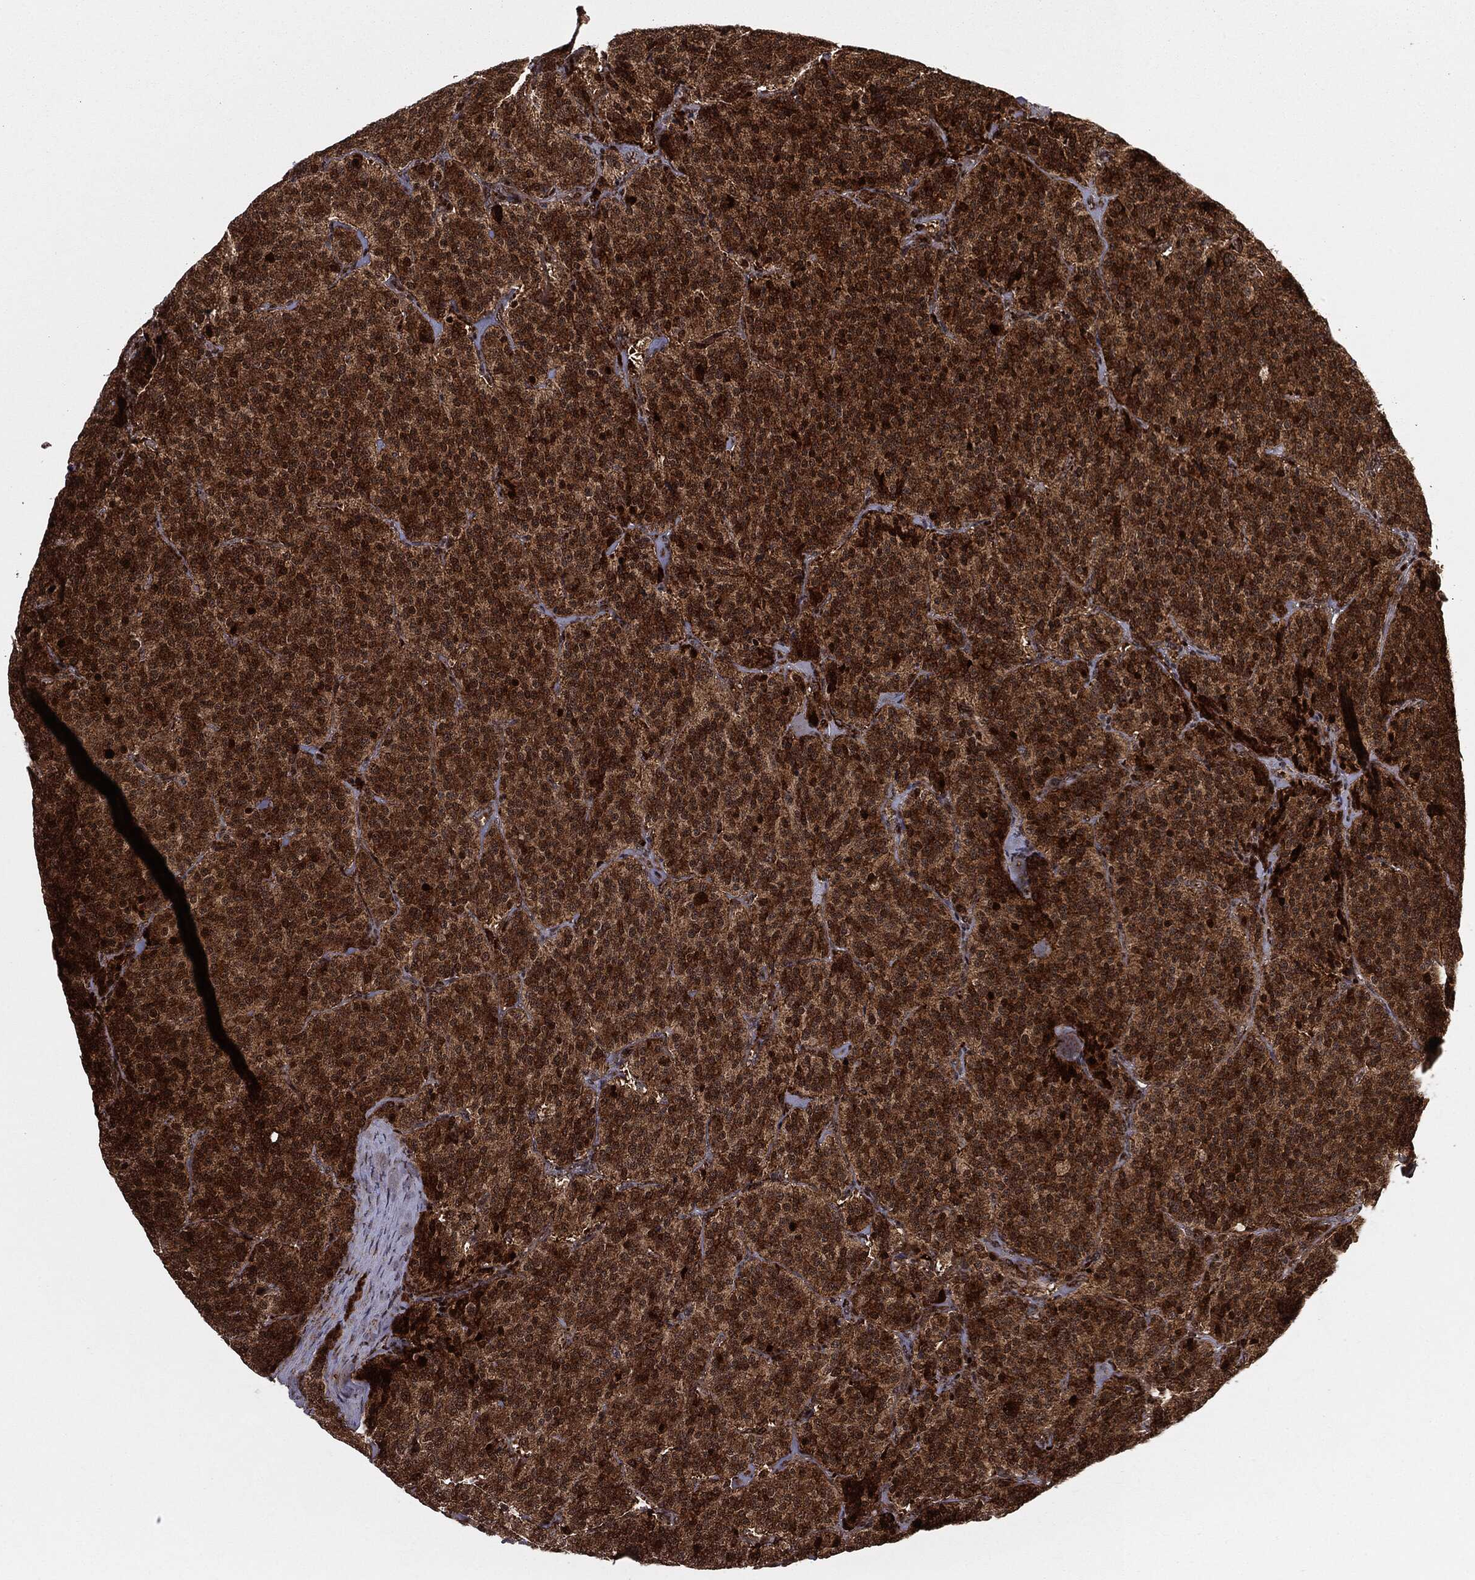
{"staining": {"intensity": "strong", "quantity": ">75%", "location": "cytoplasmic/membranous"}, "tissue": "carcinoid", "cell_type": "Tumor cells", "image_type": "cancer", "snomed": [{"axis": "morphology", "description": "Carcinoid, malignant, NOS"}, {"axis": "topography", "description": "Small intestine"}], "caption": "This photomicrograph demonstrates carcinoid stained with immunohistochemistry (IHC) to label a protein in brown. The cytoplasmic/membranous of tumor cells show strong positivity for the protein. Nuclei are counter-stained blue.", "gene": "PTEN", "patient": {"sex": "female", "age": 58}}